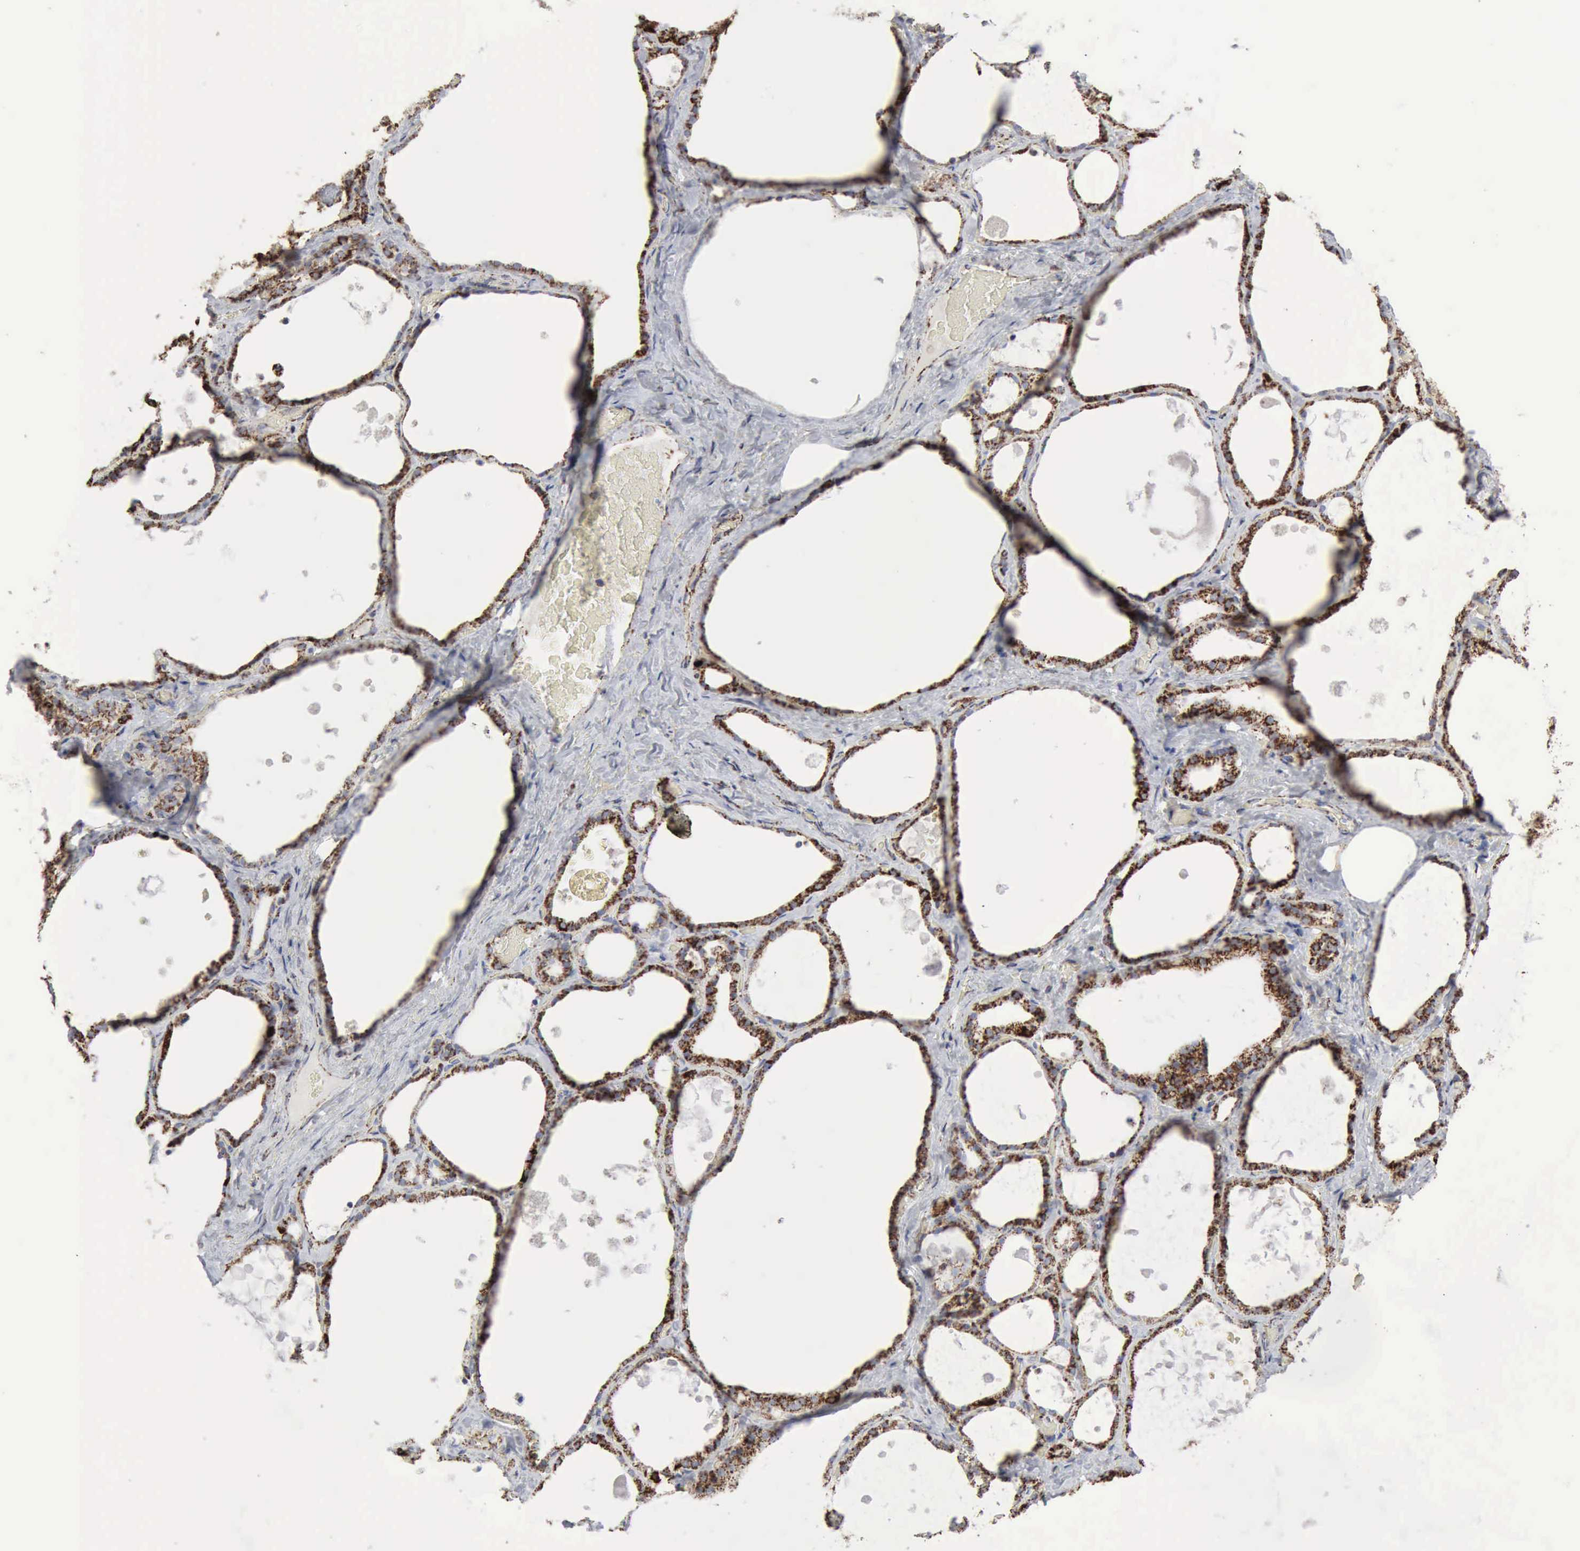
{"staining": {"intensity": "strong", "quantity": ">75%", "location": "cytoplasmic/membranous"}, "tissue": "thyroid gland", "cell_type": "Glandular cells", "image_type": "normal", "snomed": [{"axis": "morphology", "description": "Normal tissue, NOS"}, {"axis": "topography", "description": "Thyroid gland"}], "caption": "Immunohistochemical staining of benign thyroid gland shows high levels of strong cytoplasmic/membranous staining in about >75% of glandular cells. The staining is performed using DAB brown chromogen to label protein expression. The nuclei are counter-stained blue using hematoxylin.", "gene": "ACO2", "patient": {"sex": "male", "age": 61}}